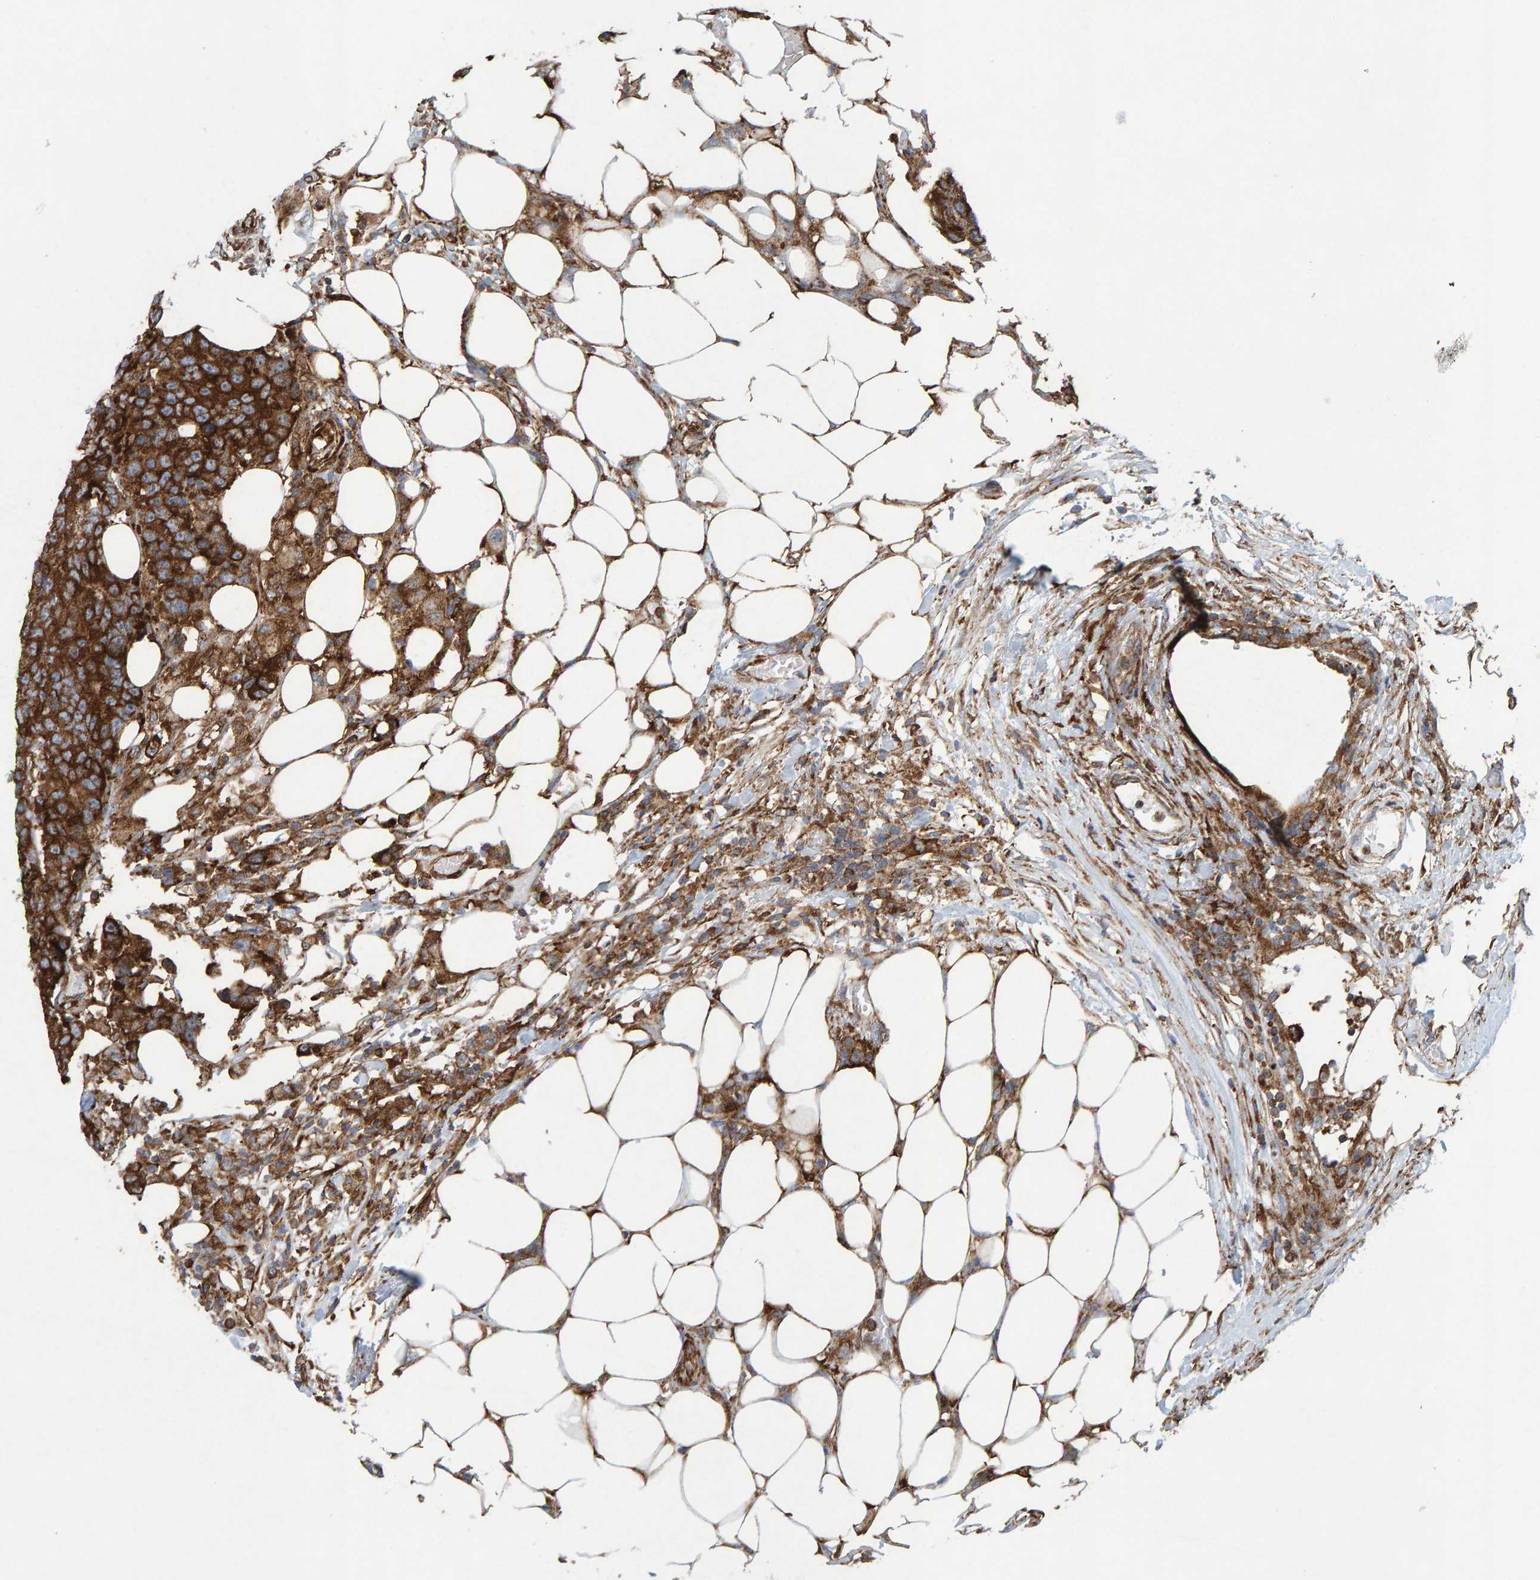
{"staining": {"intensity": "strong", "quantity": ">75%", "location": "cytoplasmic/membranous"}, "tissue": "colorectal cancer", "cell_type": "Tumor cells", "image_type": "cancer", "snomed": [{"axis": "morphology", "description": "Adenocarcinoma, NOS"}, {"axis": "topography", "description": "Colon"}], "caption": "High-power microscopy captured an immunohistochemistry photomicrograph of colorectal cancer, revealing strong cytoplasmic/membranous staining in about >75% of tumor cells.", "gene": "MVP", "patient": {"sex": "female", "age": 86}}